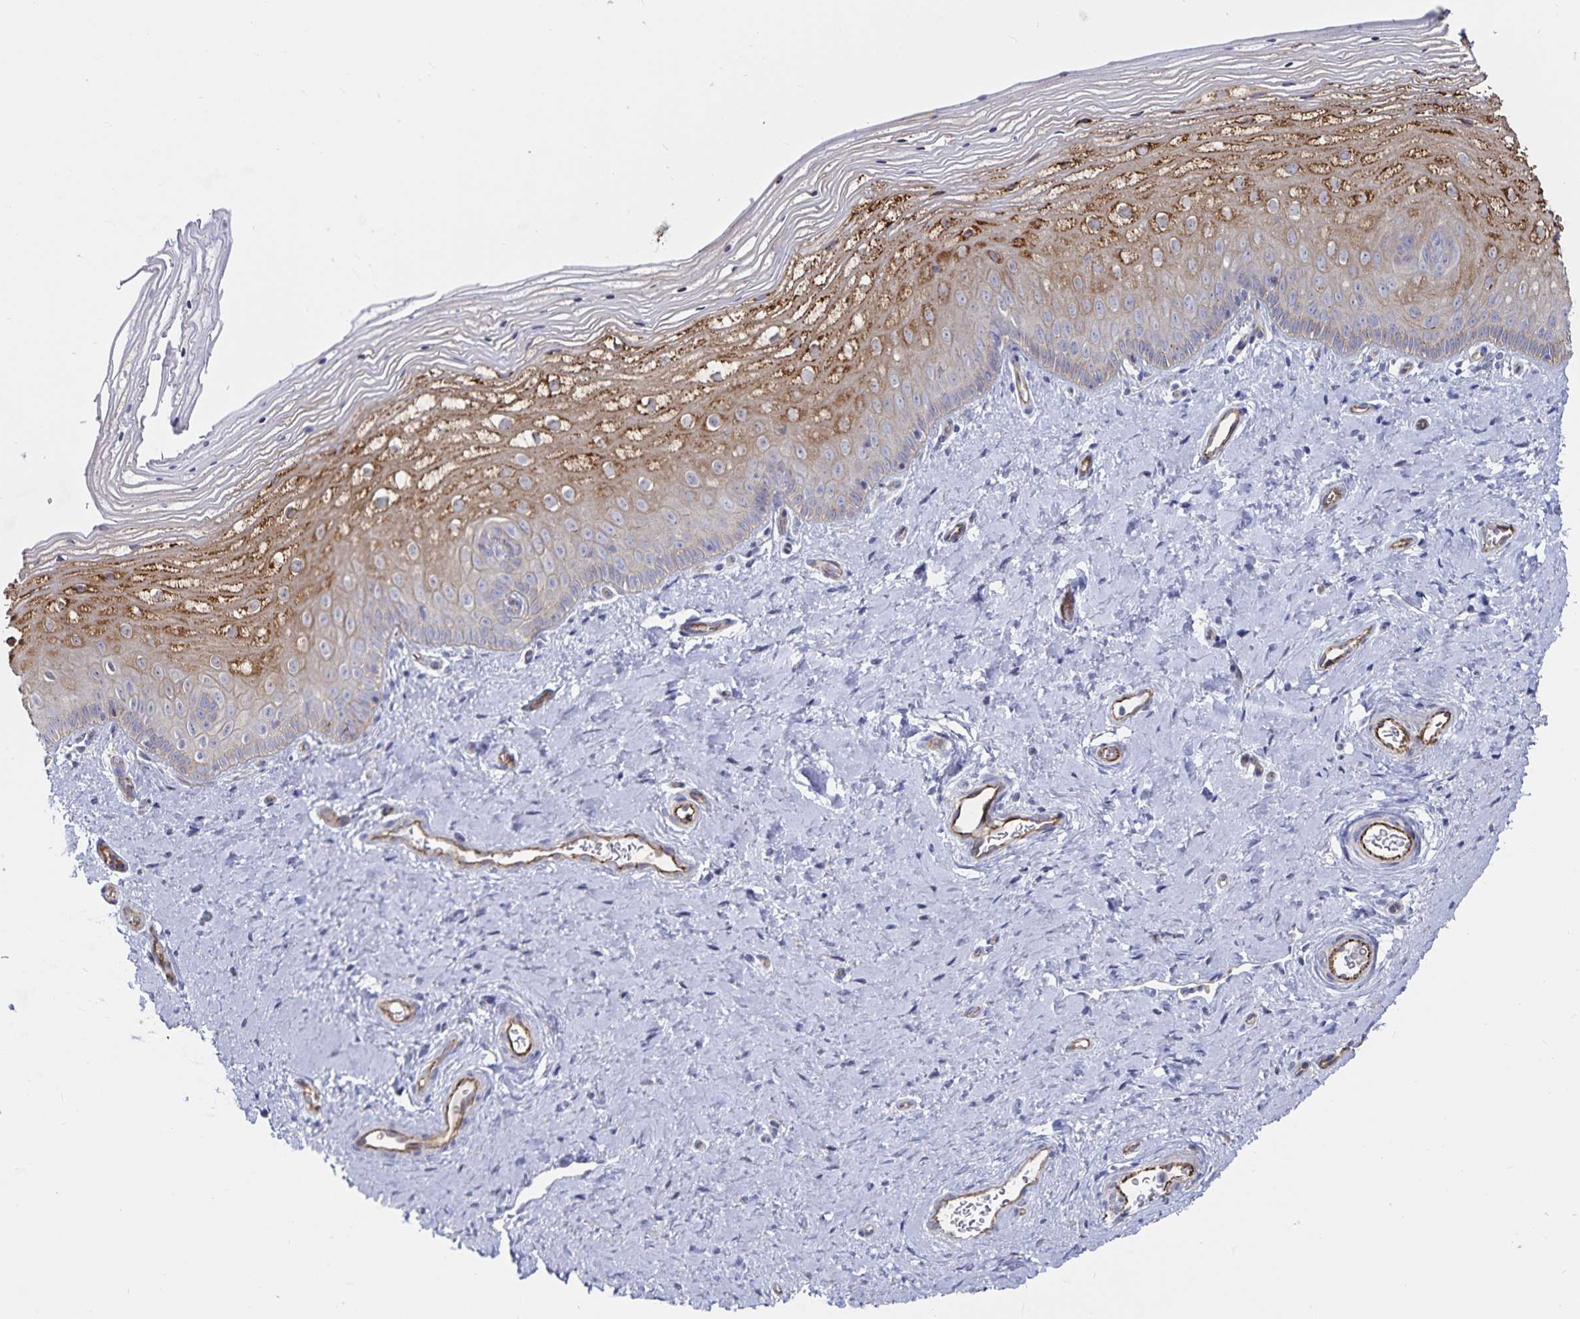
{"staining": {"intensity": "moderate", "quantity": "25%-75%", "location": "cytoplasmic/membranous"}, "tissue": "vagina", "cell_type": "Squamous epithelial cells", "image_type": "normal", "snomed": [{"axis": "morphology", "description": "Normal tissue, NOS"}, {"axis": "topography", "description": "Vagina"}], "caption": "Immunohistochemistry of benign human vagina exhibits medium levels of moderate cytoplasmic/membranous positivity in about 25%-75% of squamous epithelial cells.", "gene": "SSTR1", "patient": {"sex": "female", "age": 39}}